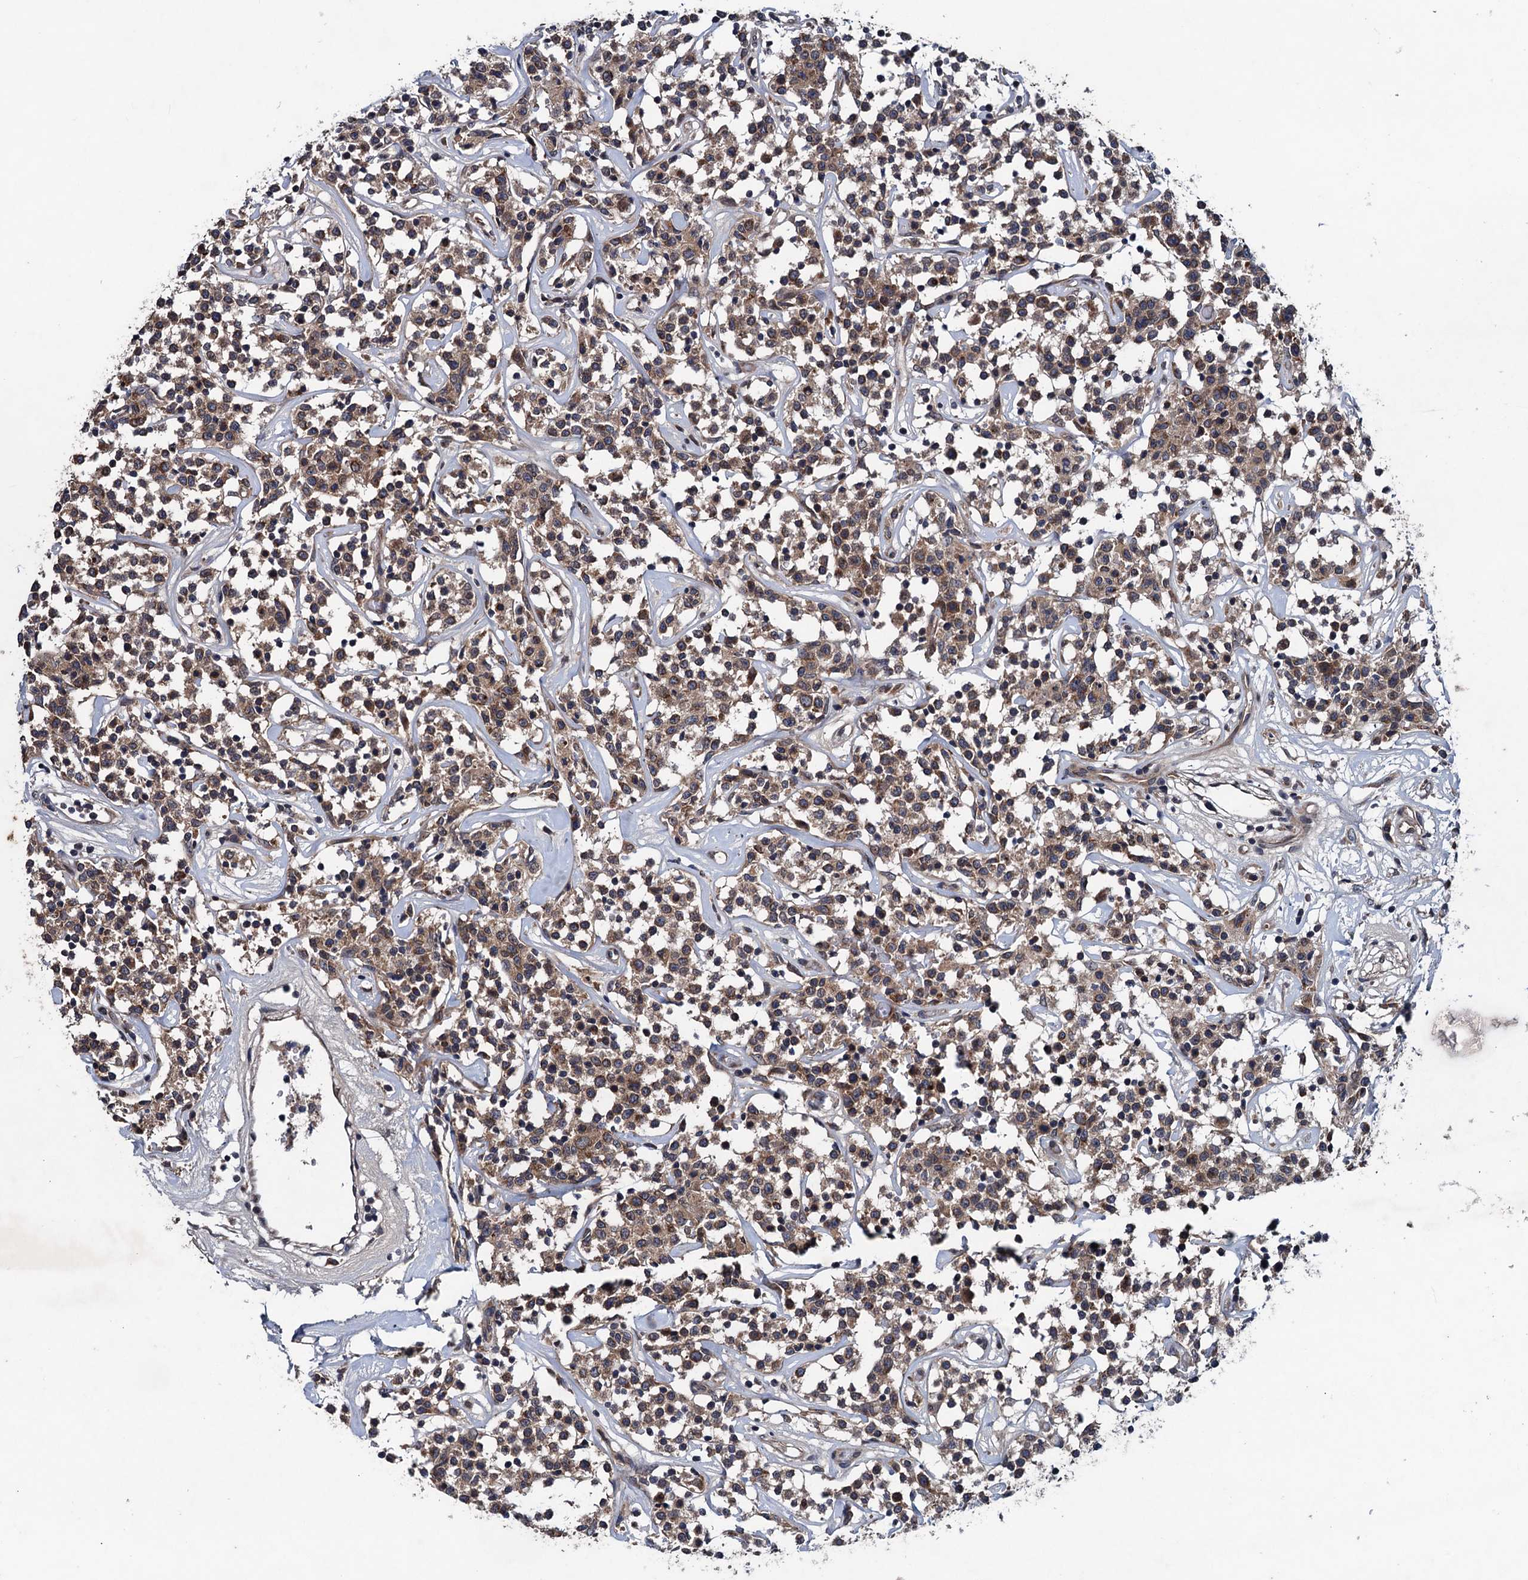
{"staining": {"intensity": "moderate", "quantity": ">75%", "location": "cytoplasmic/membranous"}, "tissue": "lymphoma", "cell_type": "Tumor cells", "image_type": "cancer", "snomed": [{"axis": "morphology", "description": "Malignant lymphoma, non-Hodgkin's type, Low grade"}, {"axis": "topography", "description": "Small intestine"}], "caption": "Tumor cells display medium levels of moderate cytoplasmic/membranous expression in approximately >75% of cells in malignant lymphoma, non-Hodgkin's type (low-grade).", "gene": "BLTP3B", "patient": {"sex": "female", "age": 59}}